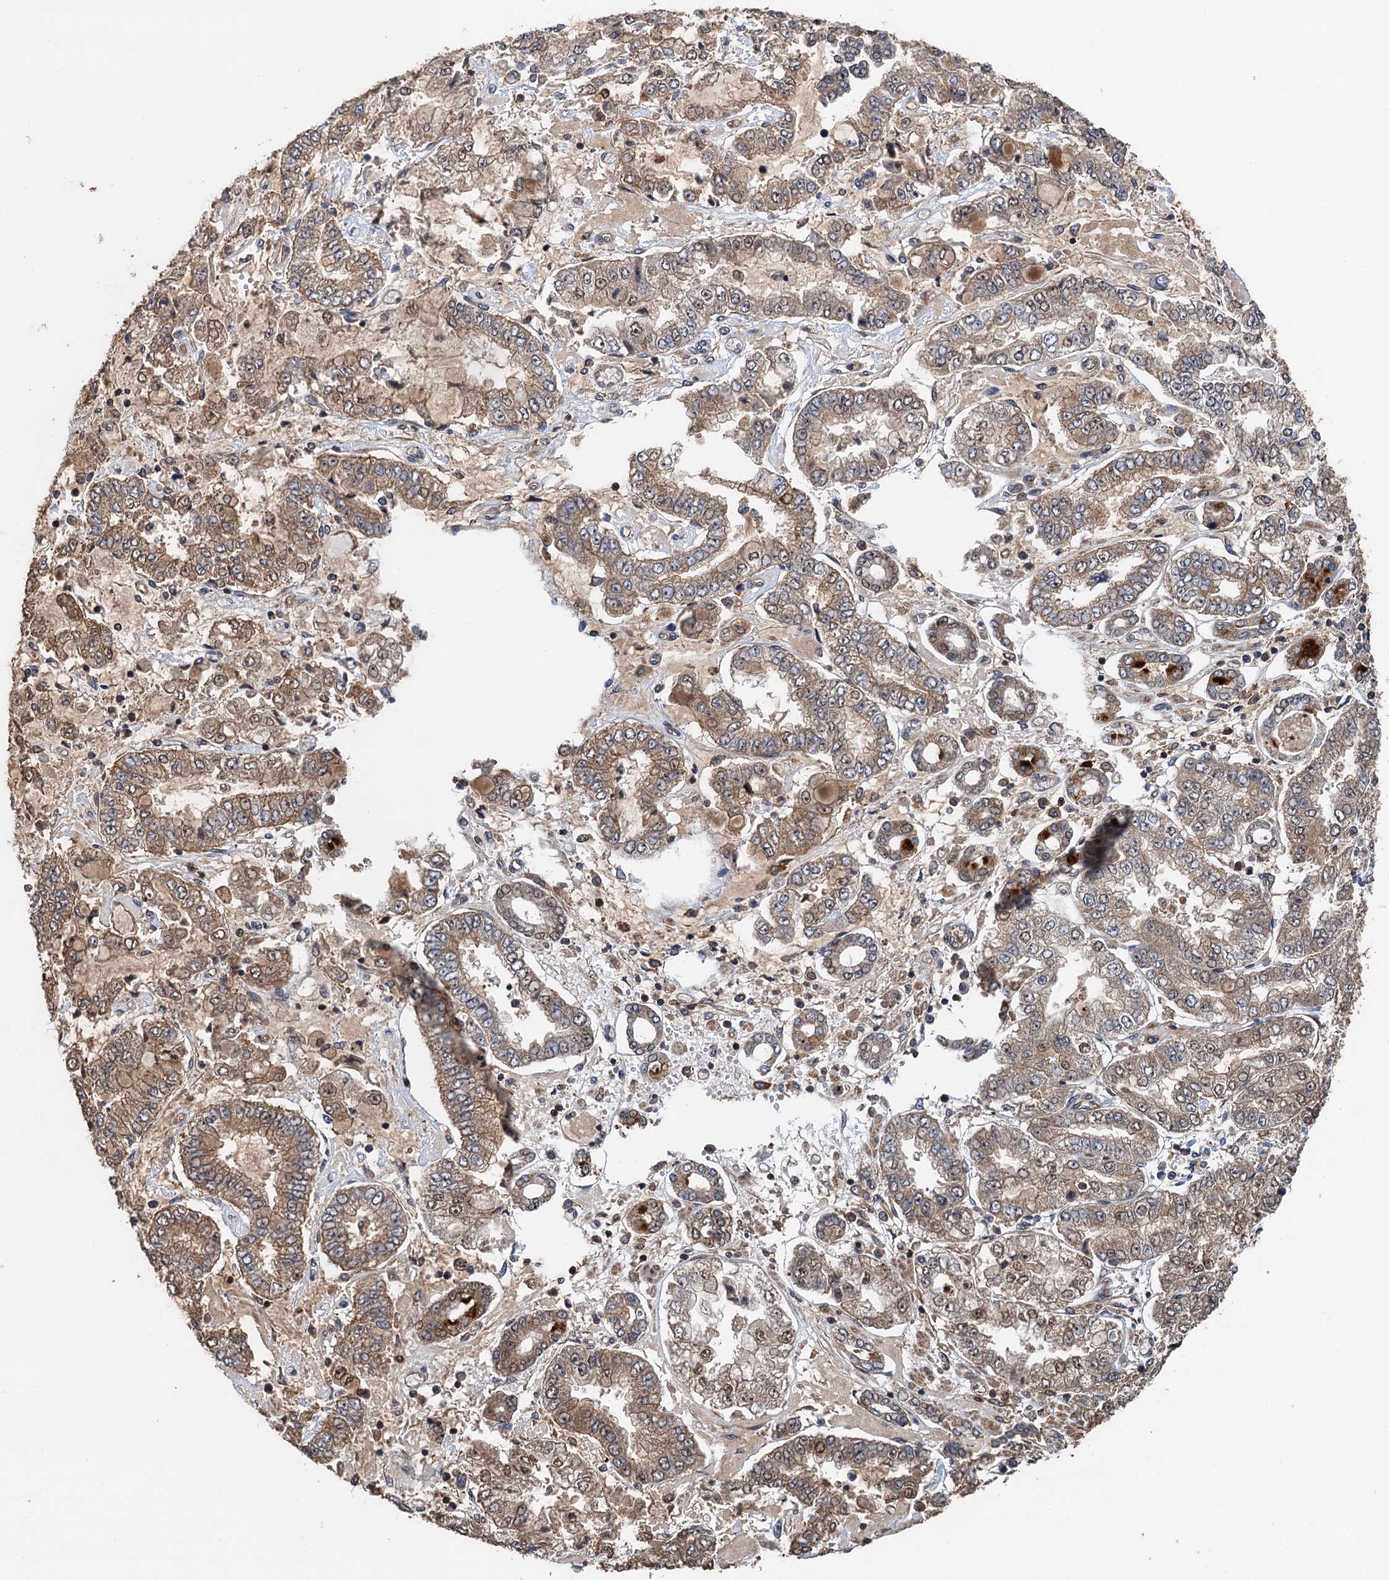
{"staining": {"intensity": "moderate", "quantity": ">75%", "location": "cytoplasmic/membranous,nuclear"}, "tissue": "stomach cancer", "cell_type": "Tumor cells", "image_type": "cancer", "snomed": [{"axis": "morphology", "description": "Adenocarcinoma, NOS"}, {"axis": "topography", "description": "Stomach"}], "caption": "Stomach cancer was stained to show a protein in brown. There is medium levels of moderate cytoplasmic/membranous and nuclear expression in about >75% of tumor cells.", "gene": "BORCS5", "patient": {"sex": "male", "age": 76}}